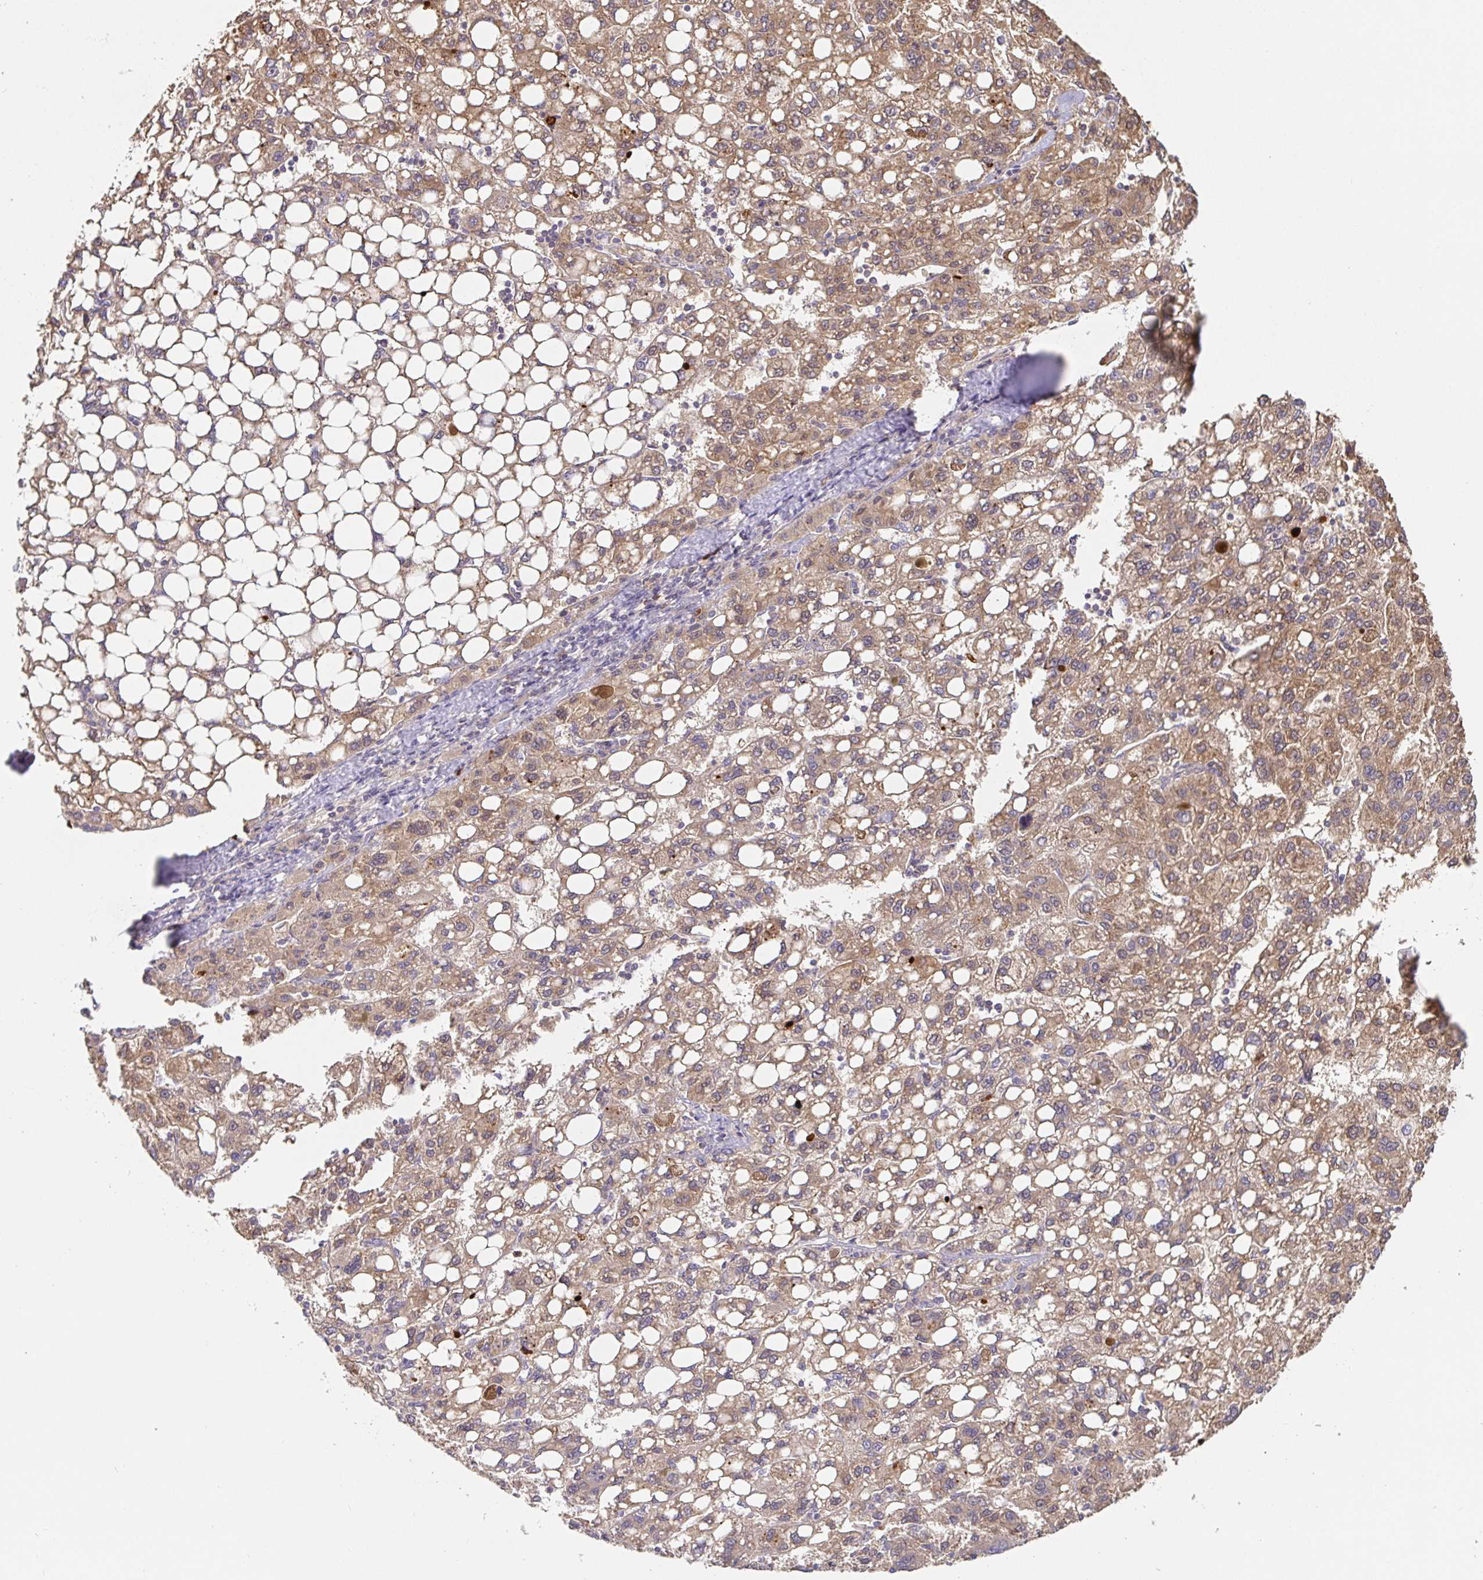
{"staining": {"intensity": "weak", "quantity": "25%-75%", "location": "cytoplasmic/membranous"}, "tissue": "liver cancer", "cell_type": "Tumor cells", "image_type": "cancer", "snomed": [{"axis": "morphology", "description": "Carcinoma, Hepatocellular, NOS"}, {"axis": "topography", "description": "Liver"}], "caption": "Protein expression analysis of human liver cancer reveals weak cytoplasmic/membranous expression in about 25%-75% of tumor cells.", "gene": "HAGH", "patient": {"sex": "female", "age": 82}}